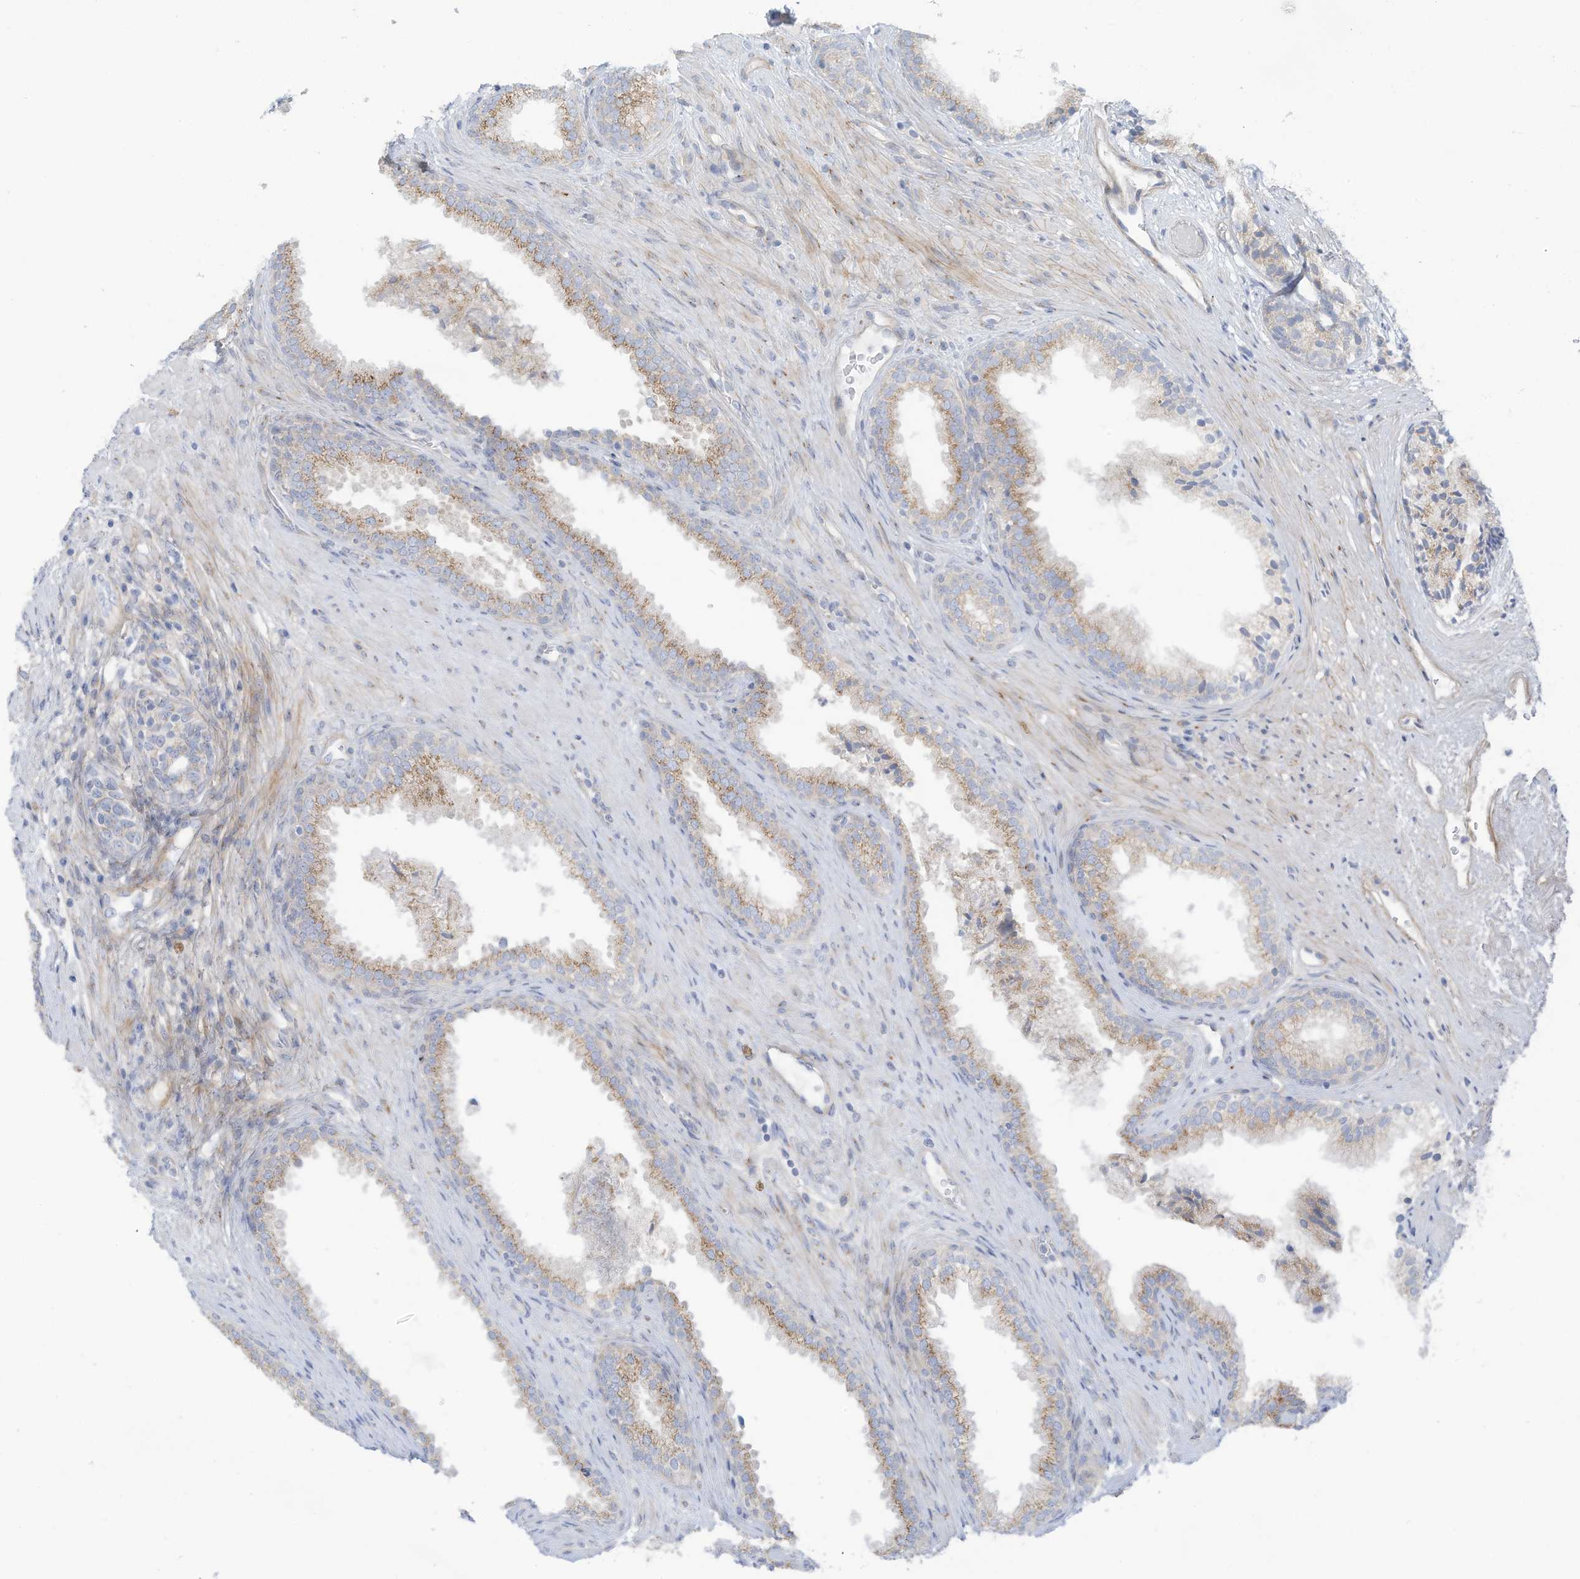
{"staining": {"intensity": "moderate", "quantity": "25%-75%", "location": "cytoplasmic/membranous"}, "tissue": "prostate", "cell_type": "Glandular cells", "image_type": "normal", "snomed": [{"axis": "morphology", "description": "Normal tissue, NOS"}, {"axis": "topography", "description": "Prostate"}], "caption": "Protein expression by immunohistochemistry (IHC) displays moderate cytoplasmic/membranous positivity in approximately 25%-75% of glandular cells in normal prostate. (Stains: DAB (3,3'-diaminobenzidine) in brown, nuclei in blue, Microscopy: brightfield microscopy at high magnification).", "gene": "TRMT2B", "patient": {"sex": "male", "age": 76}}